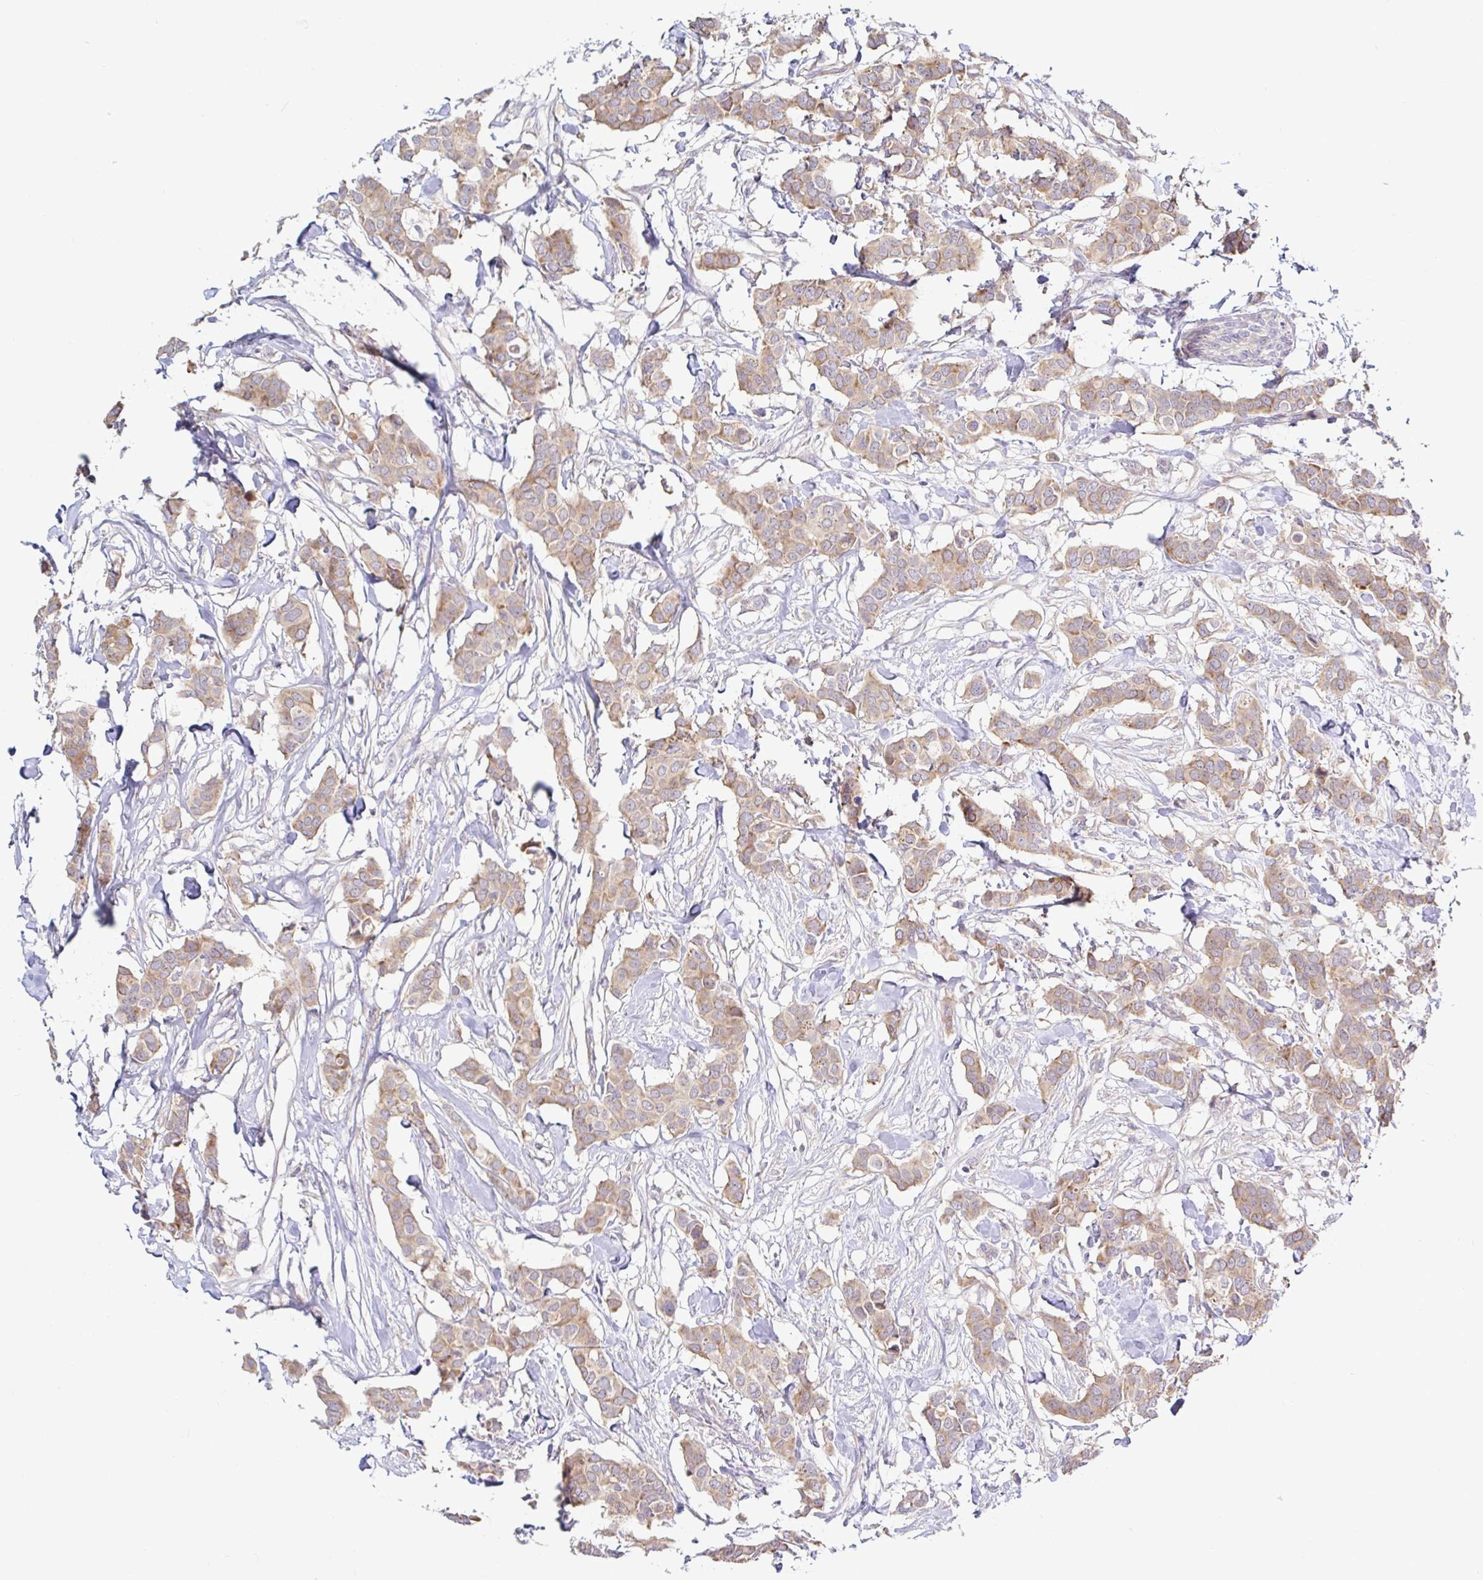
{"staining": {"intensity": "weak", "quantity": ">75%", "location": "cytoplasmic/membranous"}, "tissue": "breast cancer", "cell_type": "Tumor cells", "image_type": "cancer", "snomed": [{"axis": "morphology", "description": "Duct carcinoma"}, {"axis": "topography", "description": "Breast"}], "caption": "Breast cancer (infiltrating ductal carcinoma) stained with immunohistochemistry displays weak cytoplasmic/membranous expression in approximately >75% of tumor cells.", "gene": "LARP1", "patient": {"sex": "female", "age": 62}}